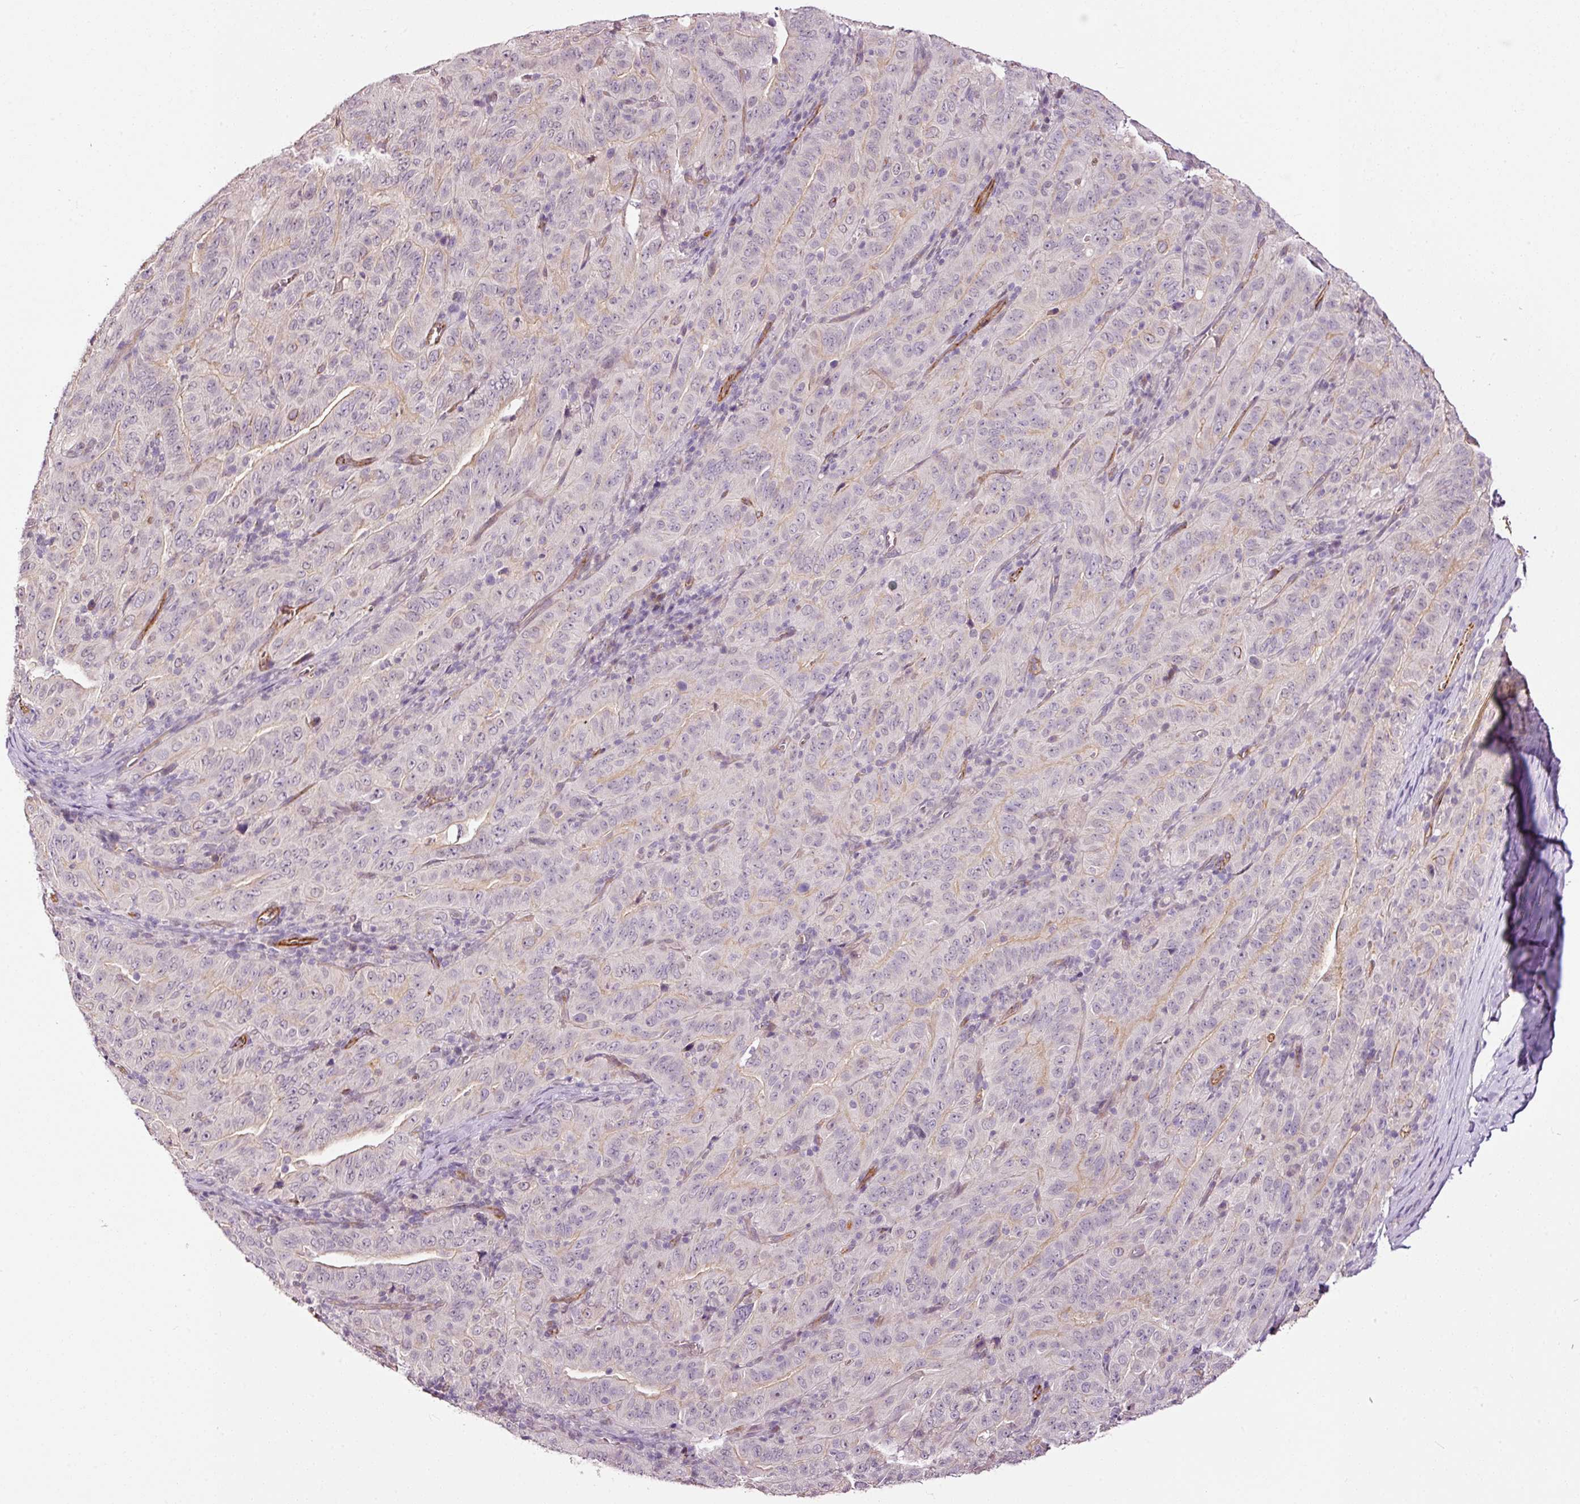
{"staining": {"intensity": "negative", "quantity": "none", "location": "none"}, "tissue": "pancreatic cancer", "cell_type": "Tumor cells", "image_type": "cancer", "snomed": [{"axis": "morphology", "description": "Adenocarcinoma, NOS"}, {"axis": "topography", "description": "Pancreas"}], "caption": "The IHC photomicrograph has no significant positivity in tumor cells of pancreatic cancer tissue.", "gene": "ABCB4", "patient": {"sex": "male", "age": 63}}